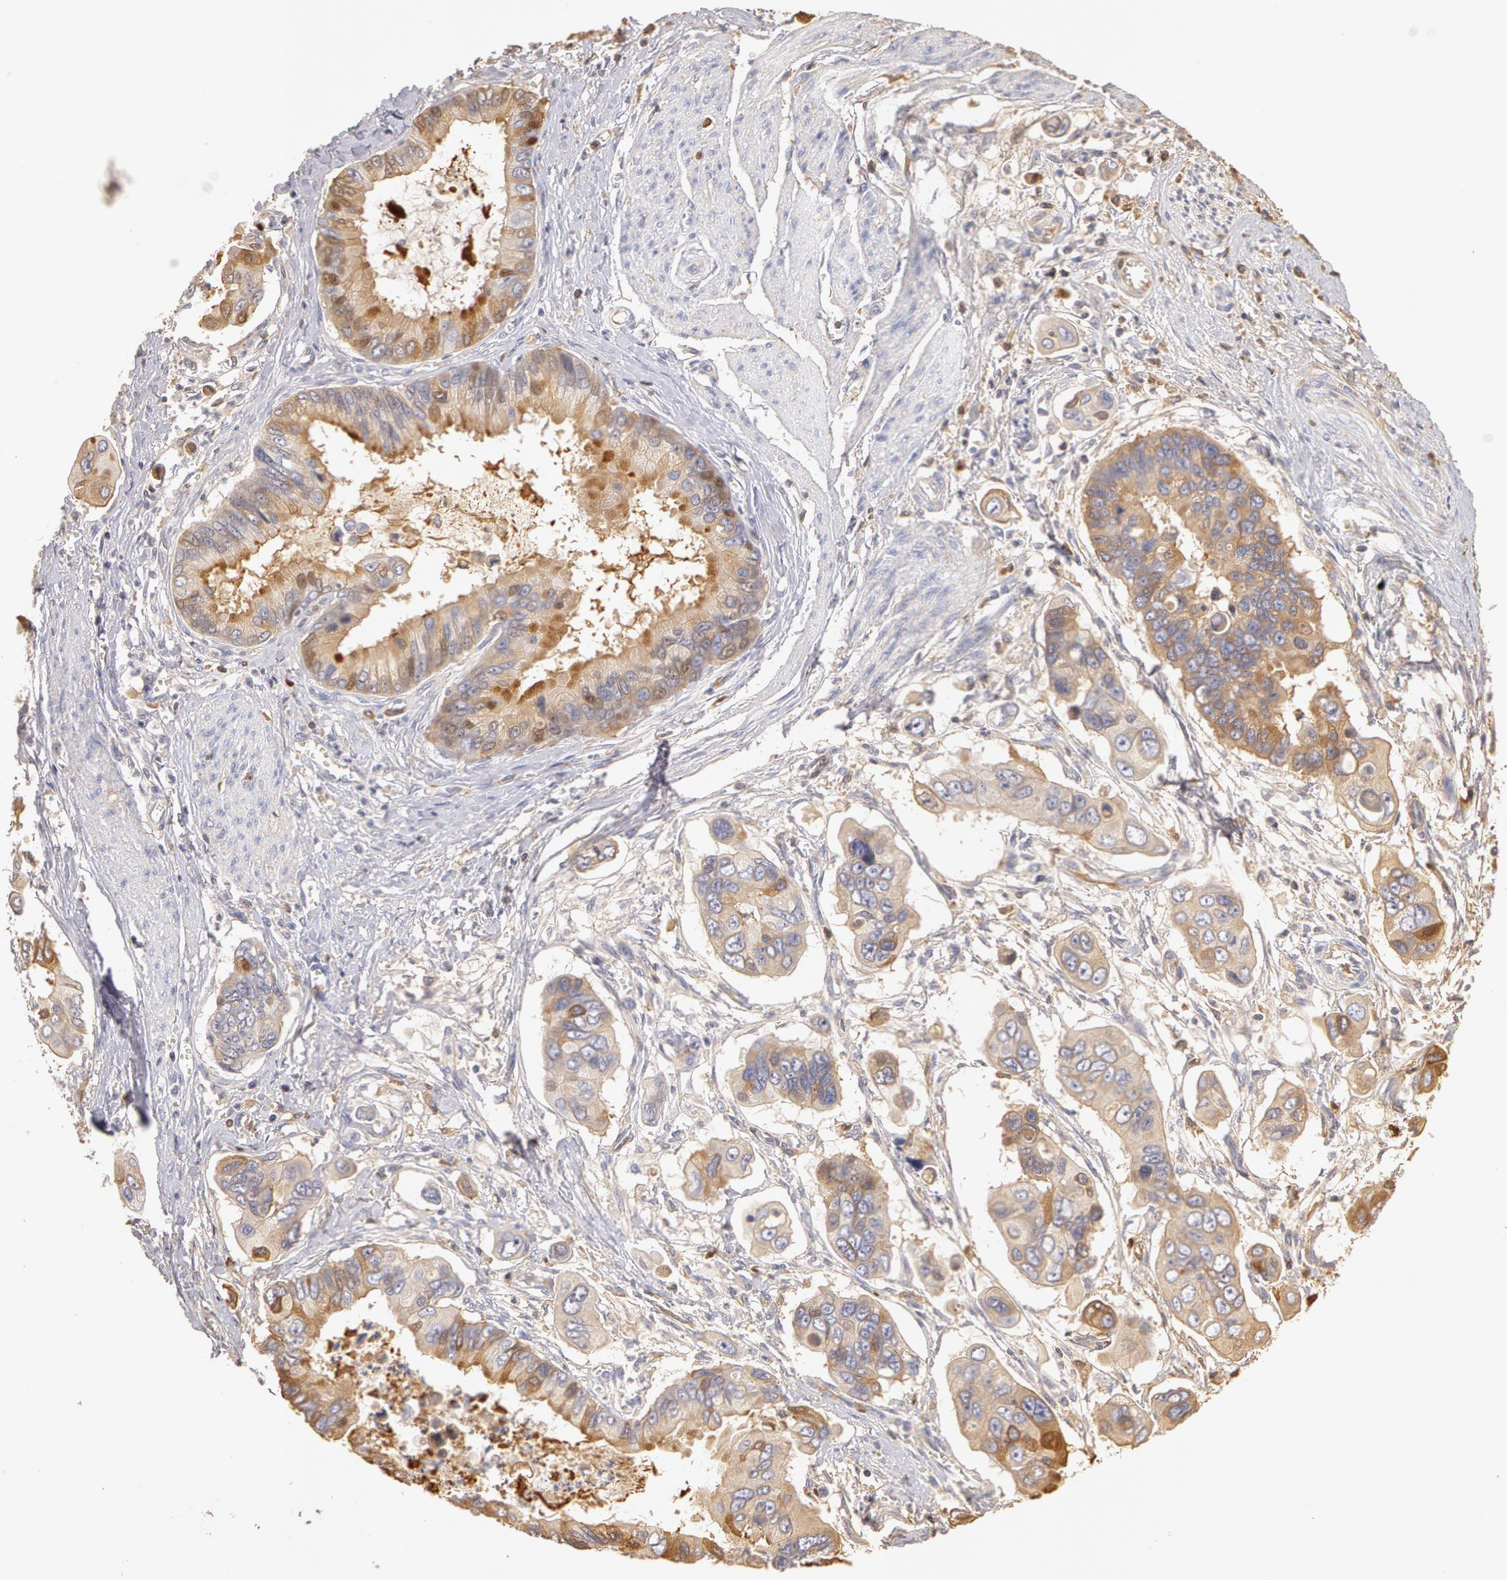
{"staining": {"intensity": "weak", "quantity": ">75%", "location": "cytoplasmic/membranous"}, "tissue": "stomach cancer", "cell_type": "Tumor cells", "image_type": "cancer", "snomed": [{"axis": "morphology", "description": "Adenocarcinoma, NOS"}, {"axis": "topography", "description": "Stomach, upper"}], "caption": "Weak cytoplasmic/membranous protein staining is seen in about >75% of tumor cells in stomach adenocarcinoma.", "gene": "TF", "patient": {"sex": "male", "age": 80}}